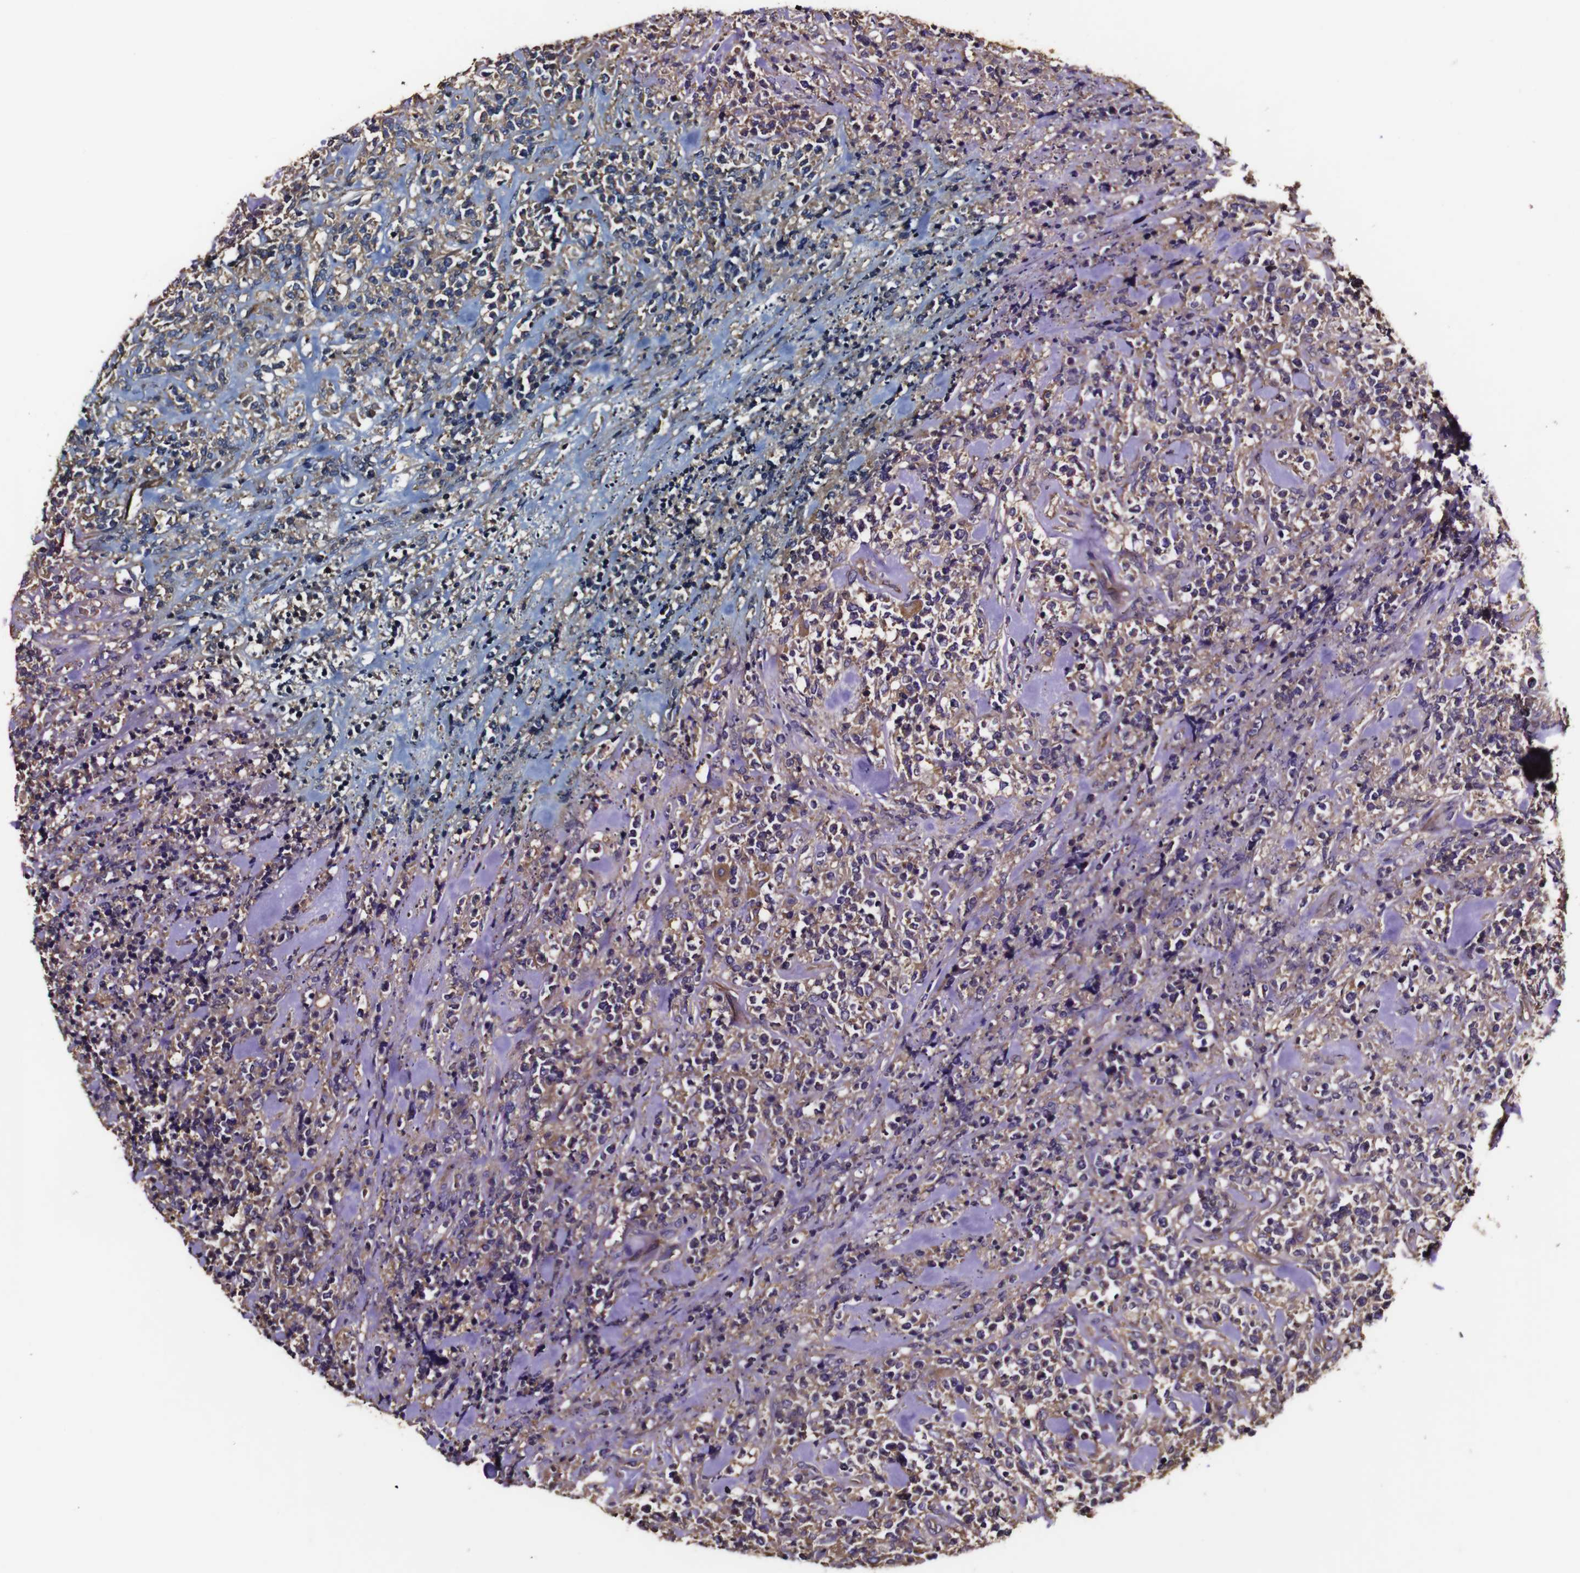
{"staining": {"intensity": "weak", "quantity": "25%-75%", "location": "cytoplasmic/membranous"}, "tissue": "lymphoma", "cell_type": "Tumor cells", "image_type": "cancer", "snomed": [{"axis": "morphology", "description": "Malignant lymphoma, non-Hodgkin's type, High grade"}, {"axis": "topography", "description": "Soft tissue"}], "caption": "Malignant lymphoma, non-Hodgkin's type (high-grade) stained with a protein marker displays weak staining in tumor cells.", "gene": "MSN", "patient": {"sex": "male", "age": 18}}